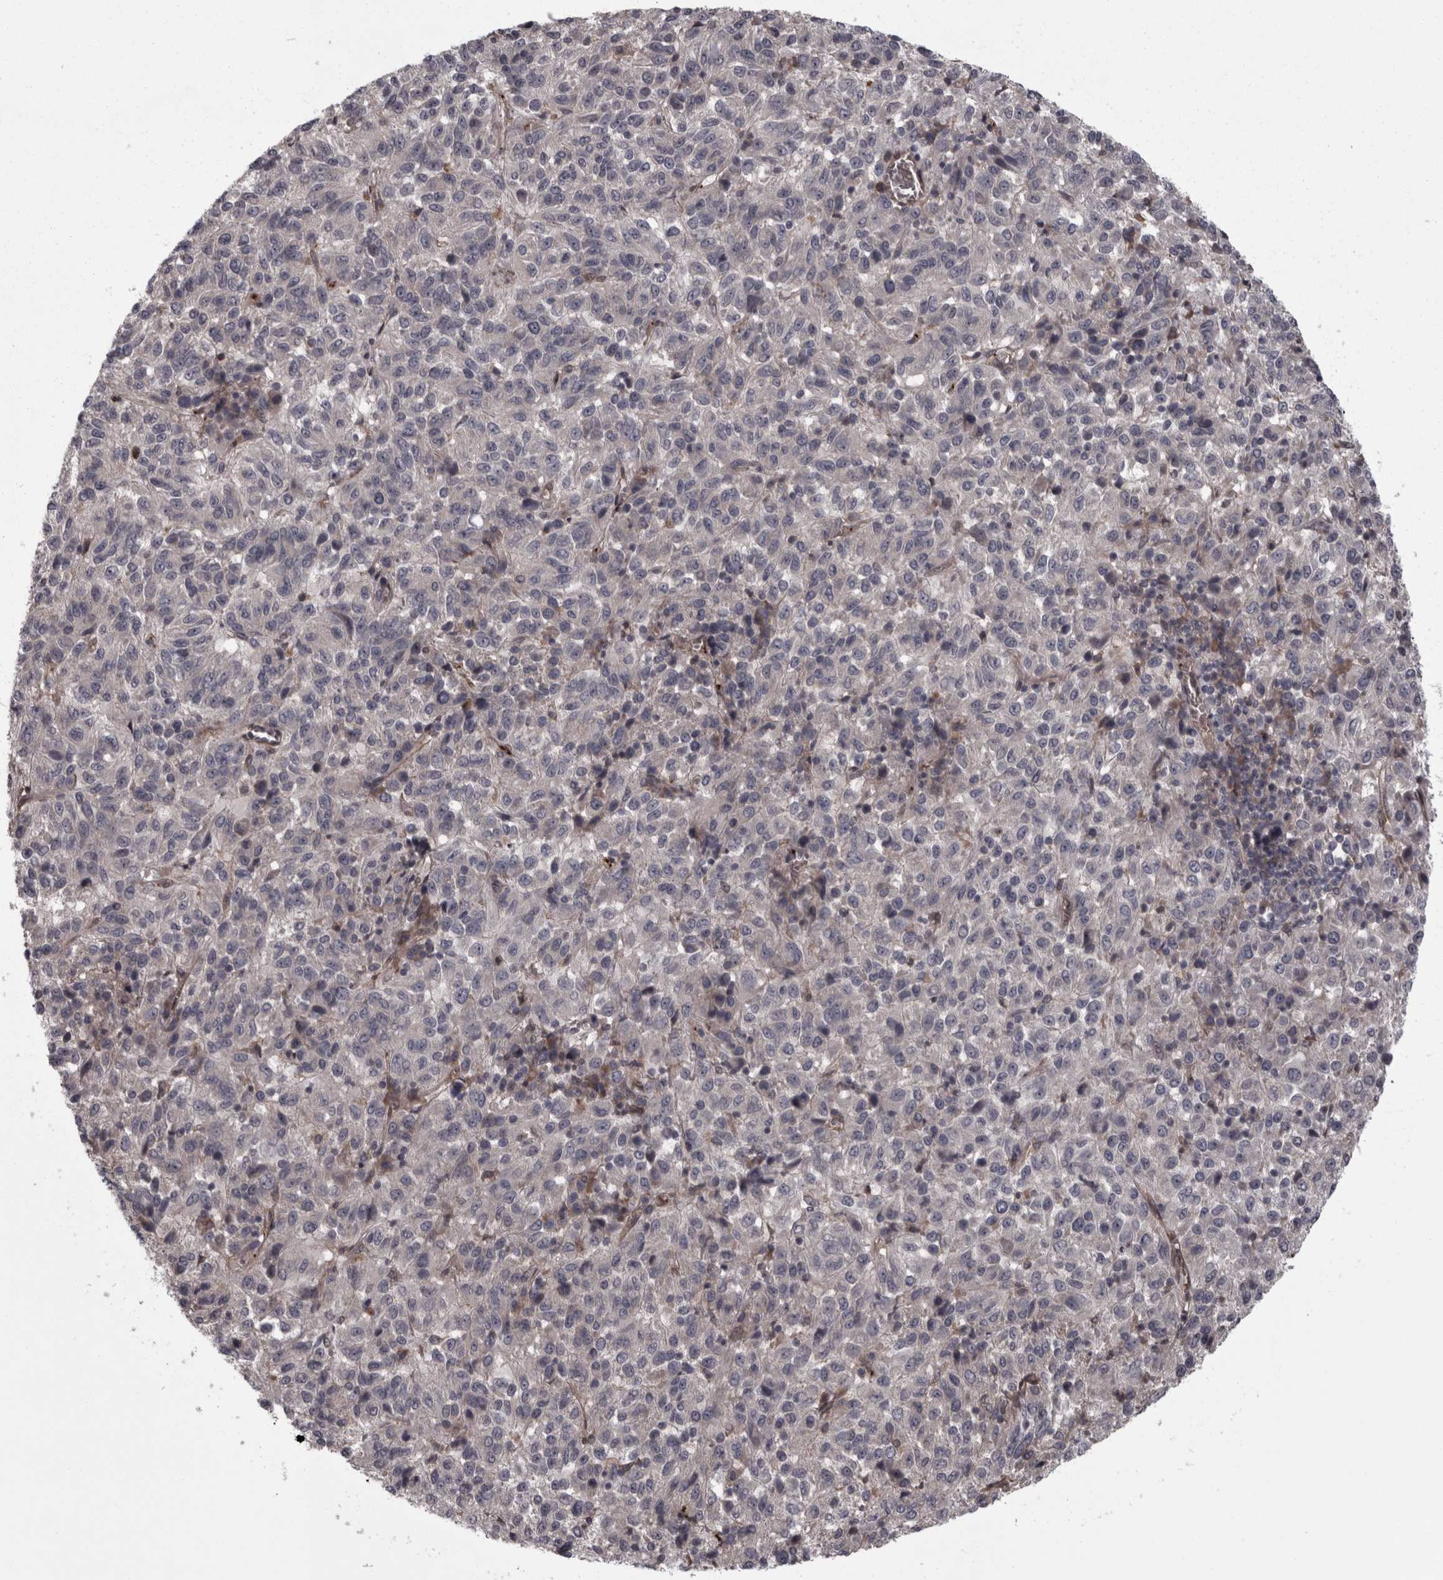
{"staining": {"intensity": "negative", "quantity": "none", "location": "none"}, "tissue": "melanoma", "cell_type": "Tumor cells", "image_type": "cancer", "snomed": [{"axis": "morphology", "description": "Malignant melanoma, Metastatic site"}, {"axis": "topography", "description": "Lung"}], "caption": "Human melanoma stained for a protein using immunohistochemistry (IHC) exhibits no expression in tumor cells.", "gene": "RSU1", "patient": {"sex": "male", "age": 64}}